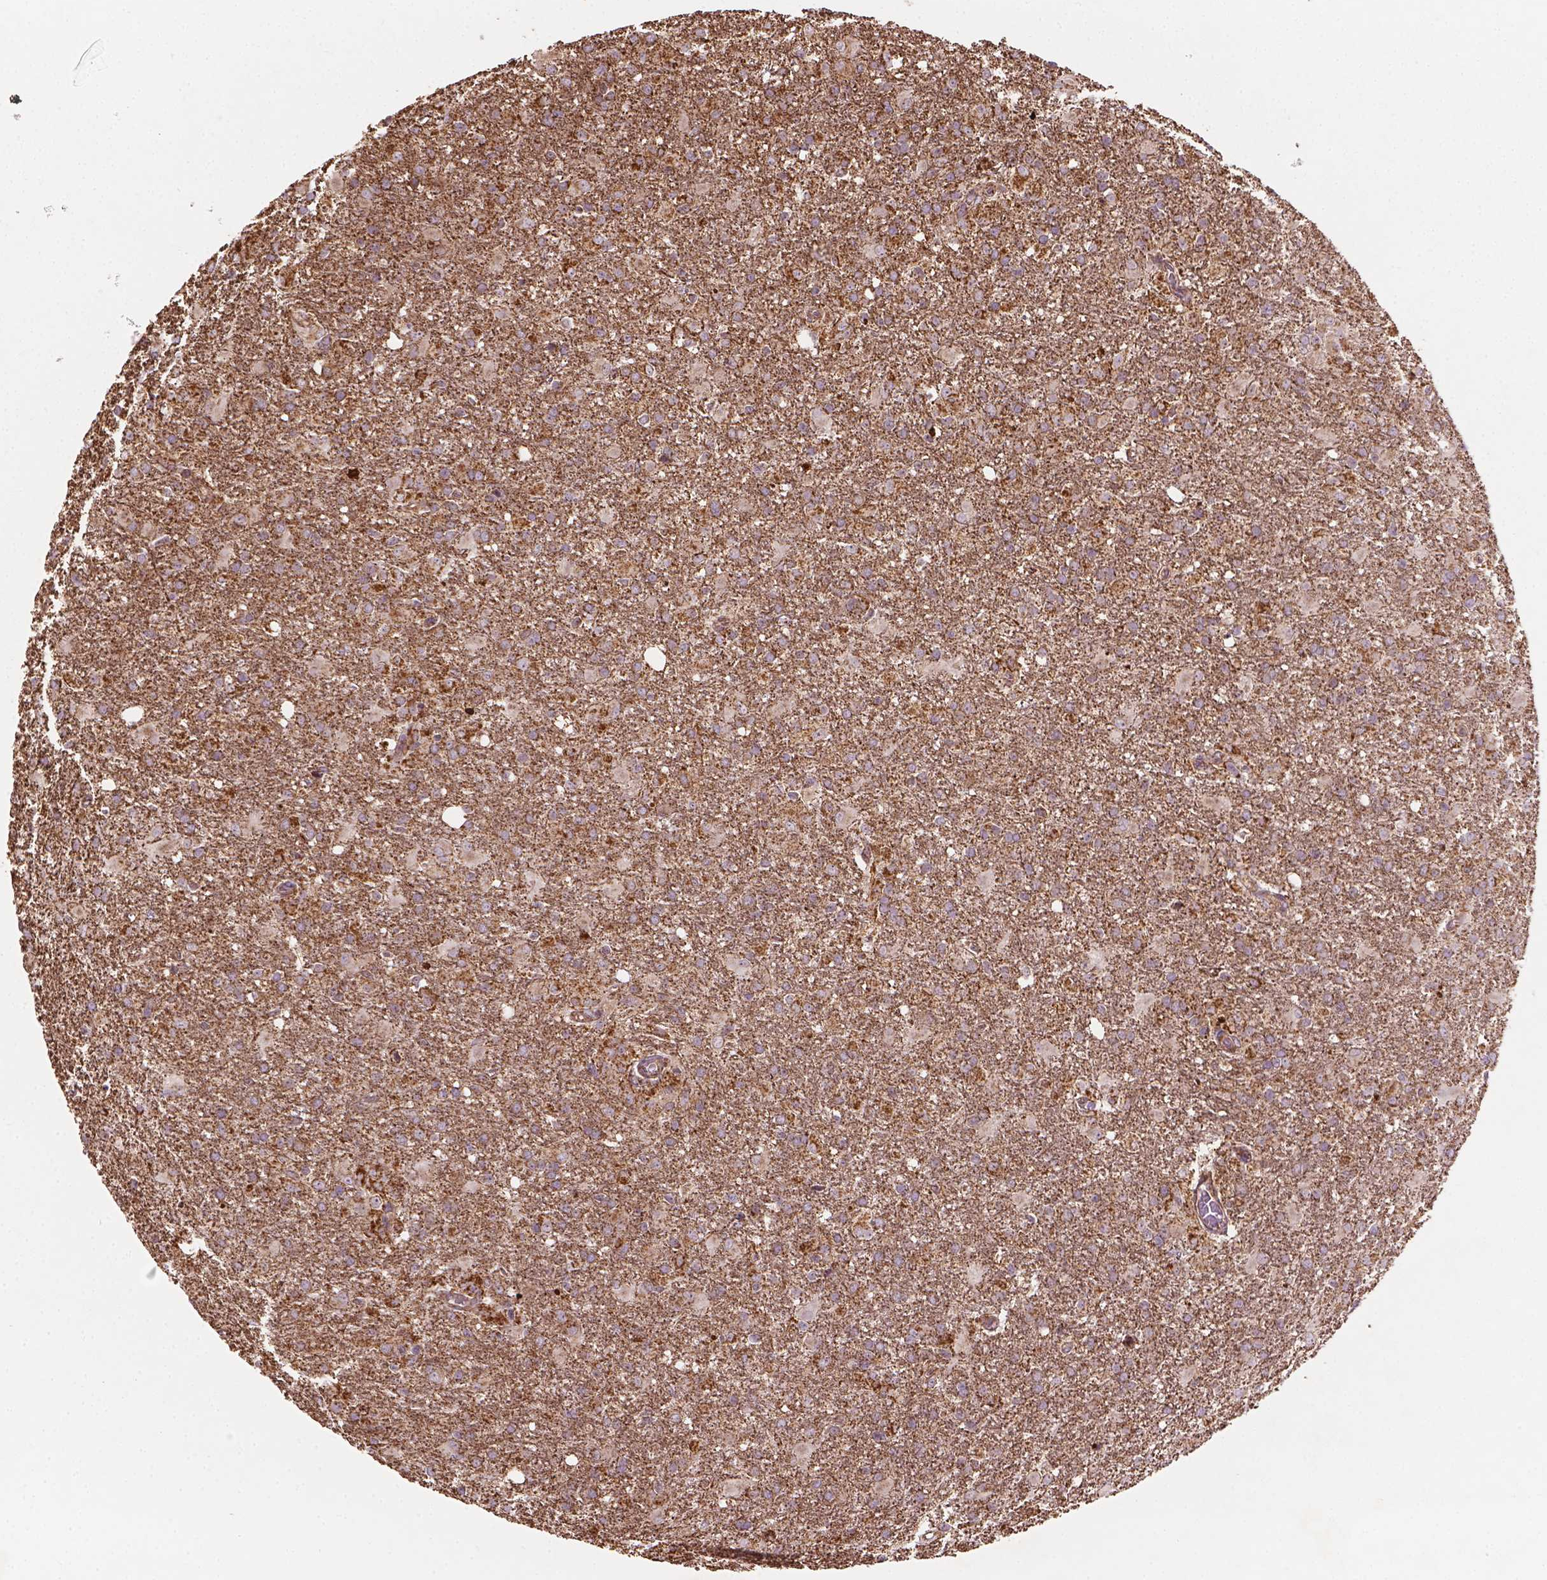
{"staining": {"intensity": "weak", "quantity": ">75%", "location": "cytoplasmic/membranous"}, "tissue": "glioma", "cell_type": "Tumor cells", "image_type": "cancer", "snomed": [{"axis": "morphology", "description": "Glioma, malignant, High grade"}, {"axis": "topography", "description": "Brain"}], "caption": "High-grade glioma (malignant) stained for a protein exhibits weak cytoplasmic/membranous positivity in tumor cells.", "gene": "HS3ST3A1", "patient": {"sex": "male", "age": 68}}